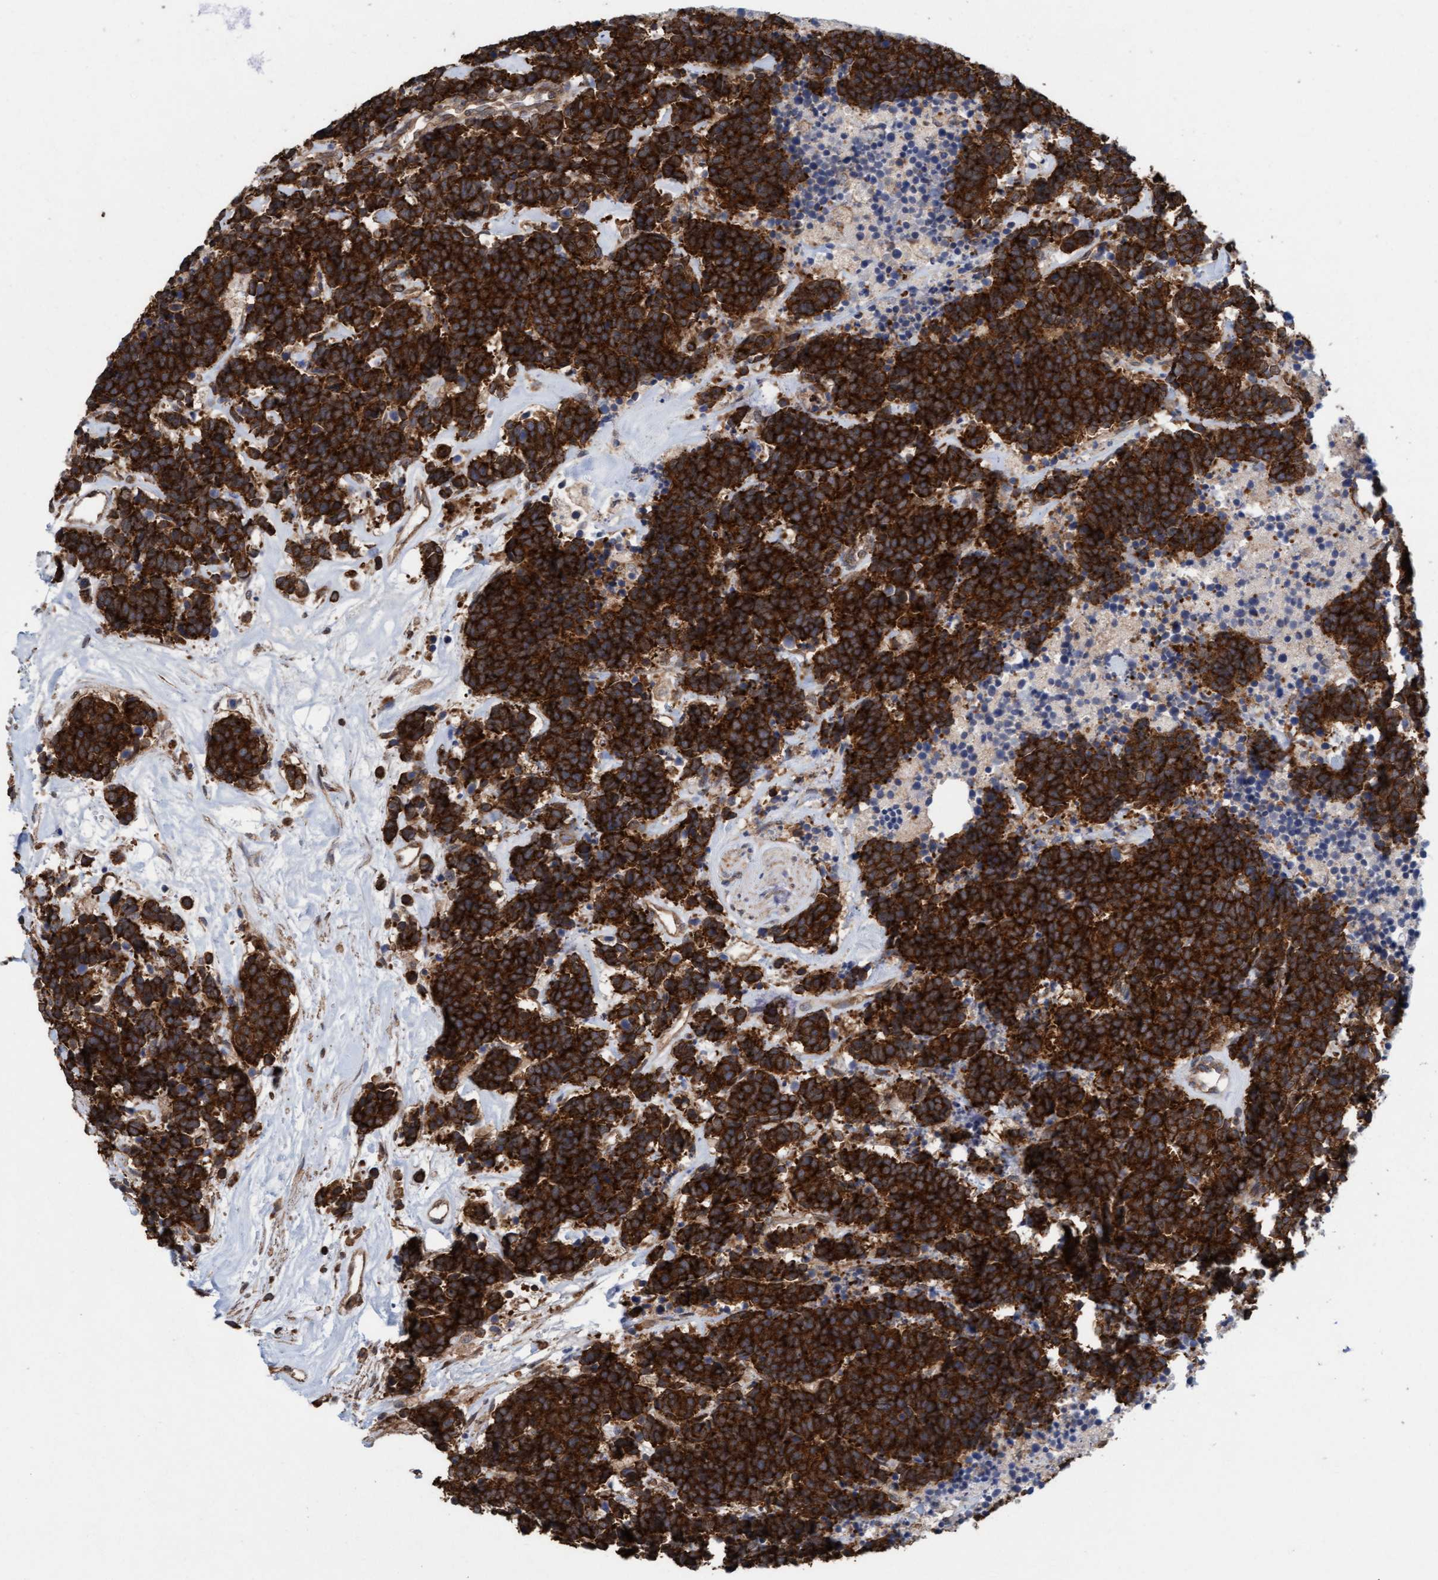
{"staining": {"intensity": "strong", "quantity": ">75%", "location": "cytoplasmic/membranous"}, "tissue": "carcinoid", "cell_type": "Tumor cells", "image_type": "cancer", "snomed": [{"axis": "morphology", "description": "Carcinoma, NOS"}, {"axis": "morphology", "description": "Carcinoid, malignant, NOS"}, {"axis": "topography", "description": "Urinary bladder"}], "caption": "Immunohistochemistry of human carcinoid reveals high levels of strong cytoplasmic/membranous positivity in approximately >75% of tumor cells.", "gene": "FXR2", "patient": {"sex": "male", "age": 57}}